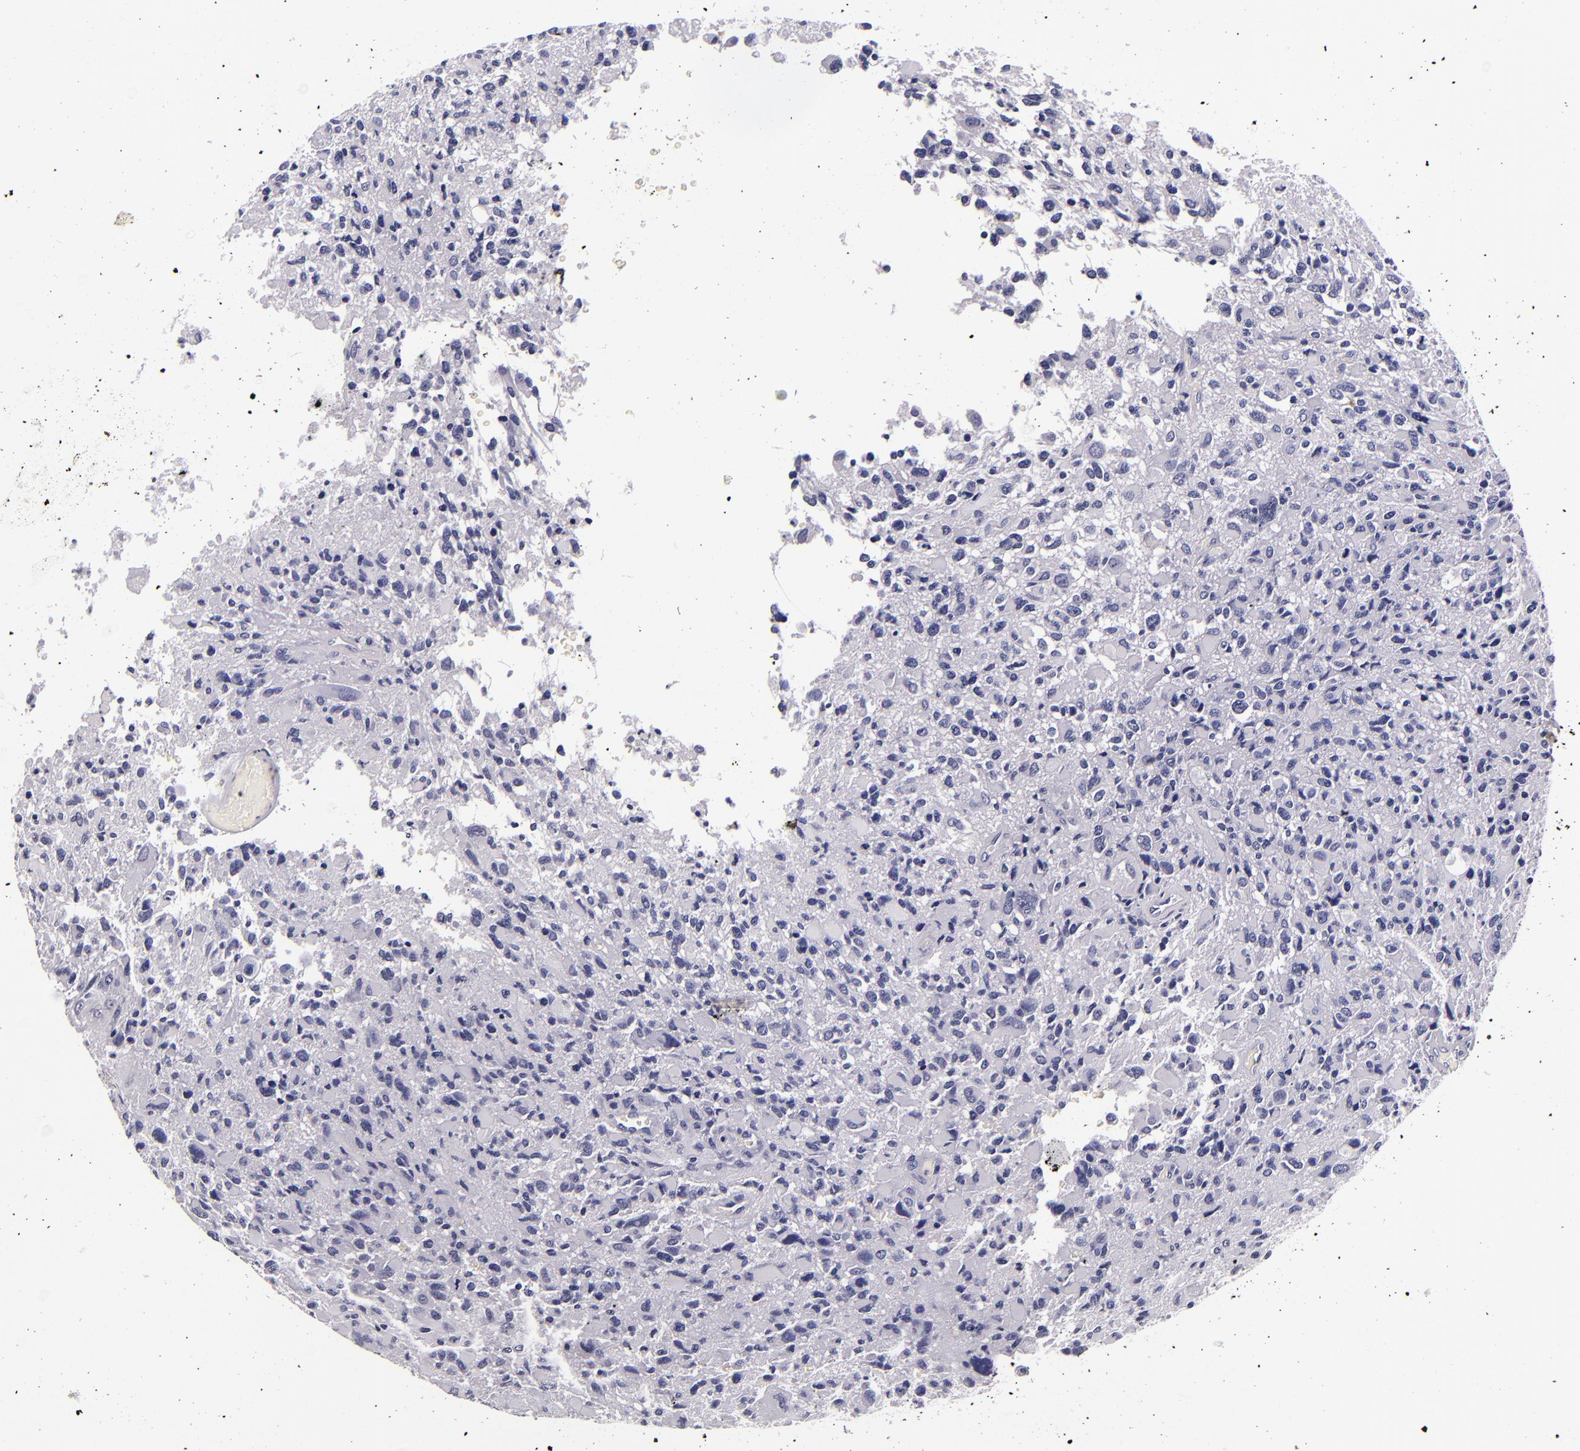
{"staining": {"intensity": "negative", "quantity": "none", "location": "none"}, "tissue": "glioma", "cell_type": "Tumor cells", "image_type": "cancer", "snomed": [{"axis": "morphology", "description": "Glioma, malignant, High grade"}, {"axis": "topography", "description": "Brain"}], "caption": "High-grade glioma (malignant) was stained to show a protein in brown. There is no significant expression in tumor cells. Nuclei are stained in blue.", "gene": "FBN1", "patient": {"sex": "male", "age": 69}}